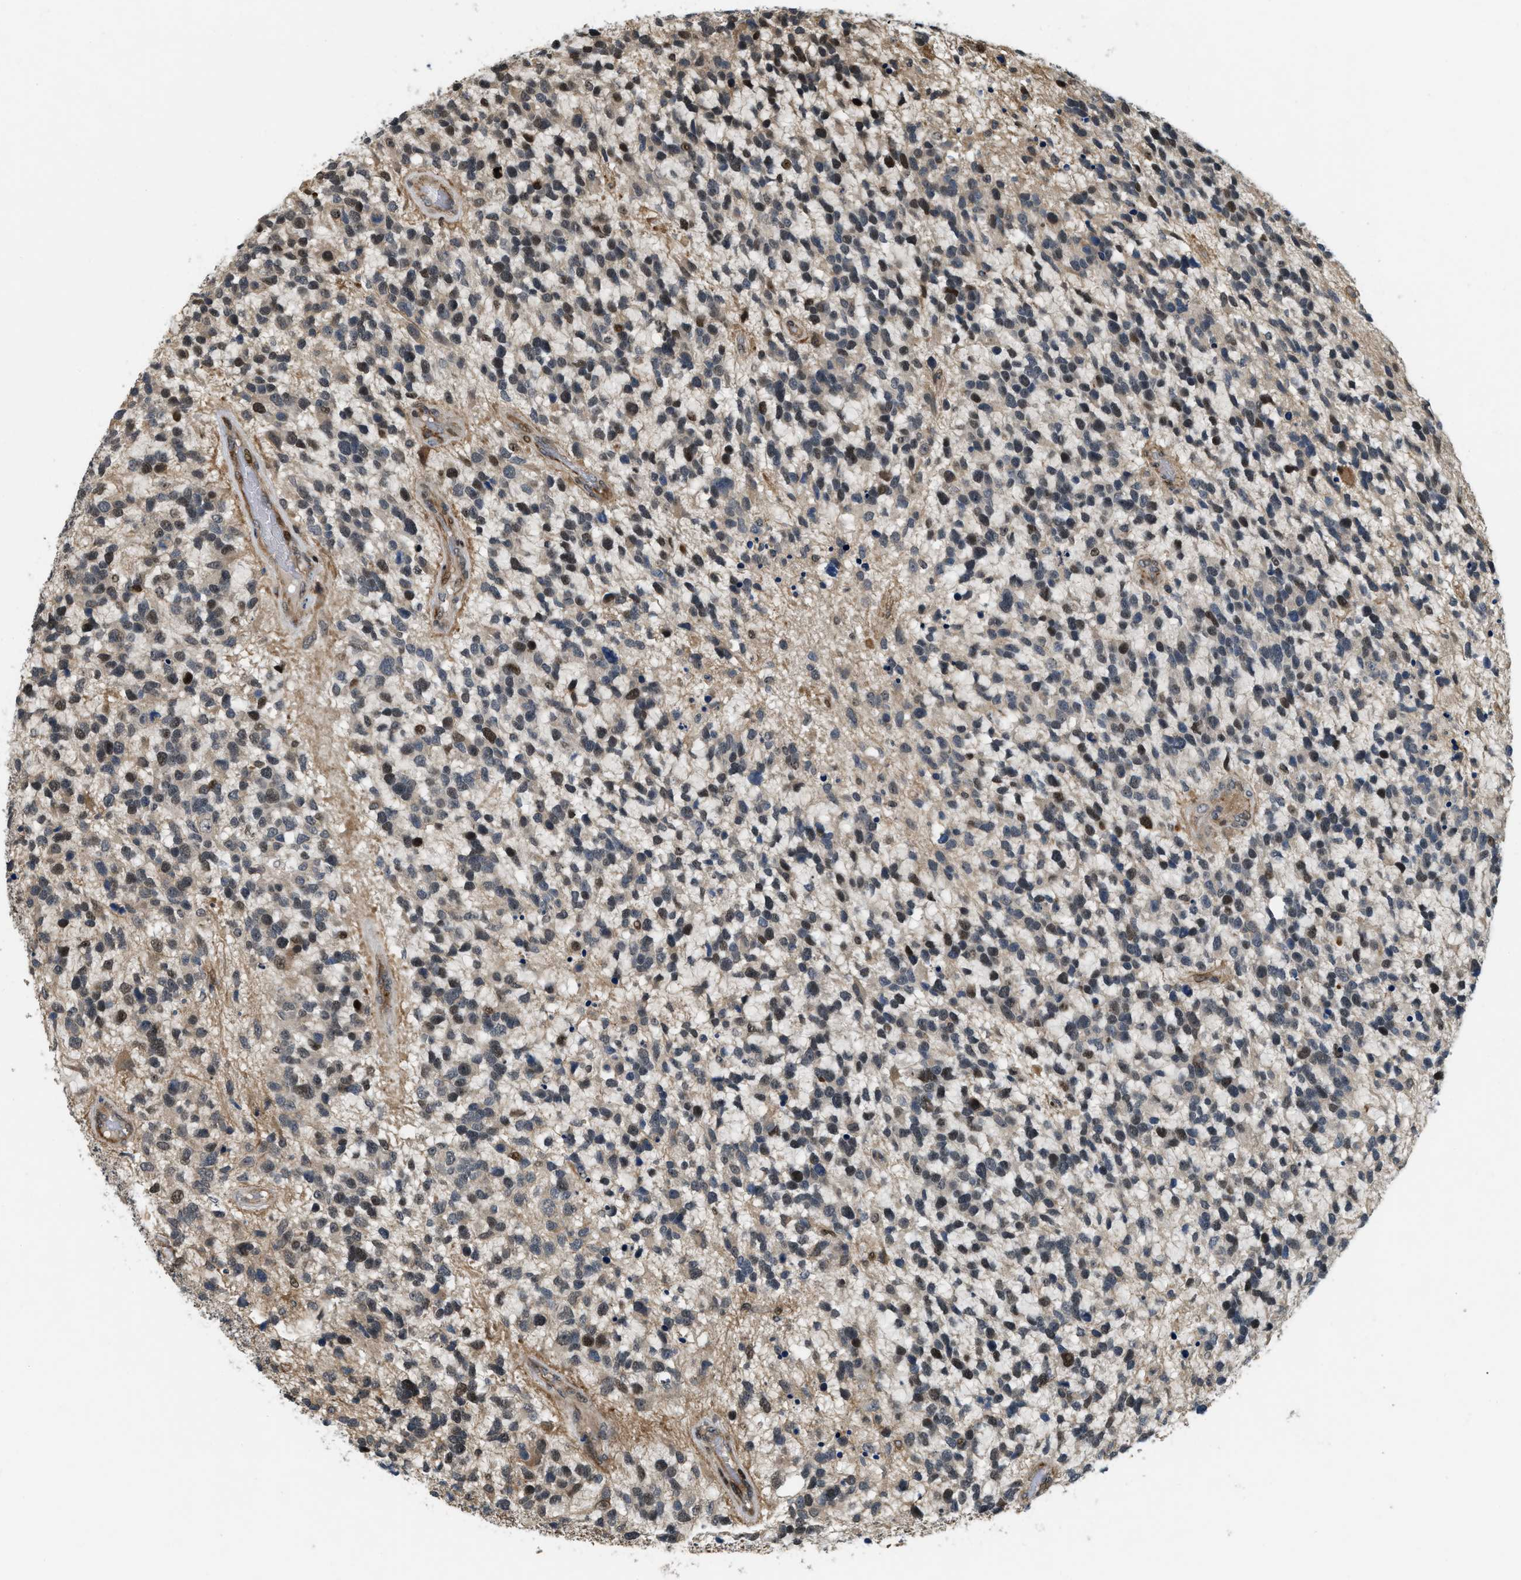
{"staining": {"intensity": "moderate", "quantity": "<25%", "location": "nuclear"}, "tissue": "glioma", "cell_type": "Tumor cells", "image_type": "cancer", "snomed": [{"axis": "morphology", "description": "Glioma, malignant, High grade"}, {"axis": "topography", "description": "Brain"}], "caption": "There is low levels of moderate nuclear staining in tumor cells of glioma, as demonstrated by immunohistochemical staining (brown color).", "gene": "LTA4H", "patient": {"sex": "female", "age": 58}}